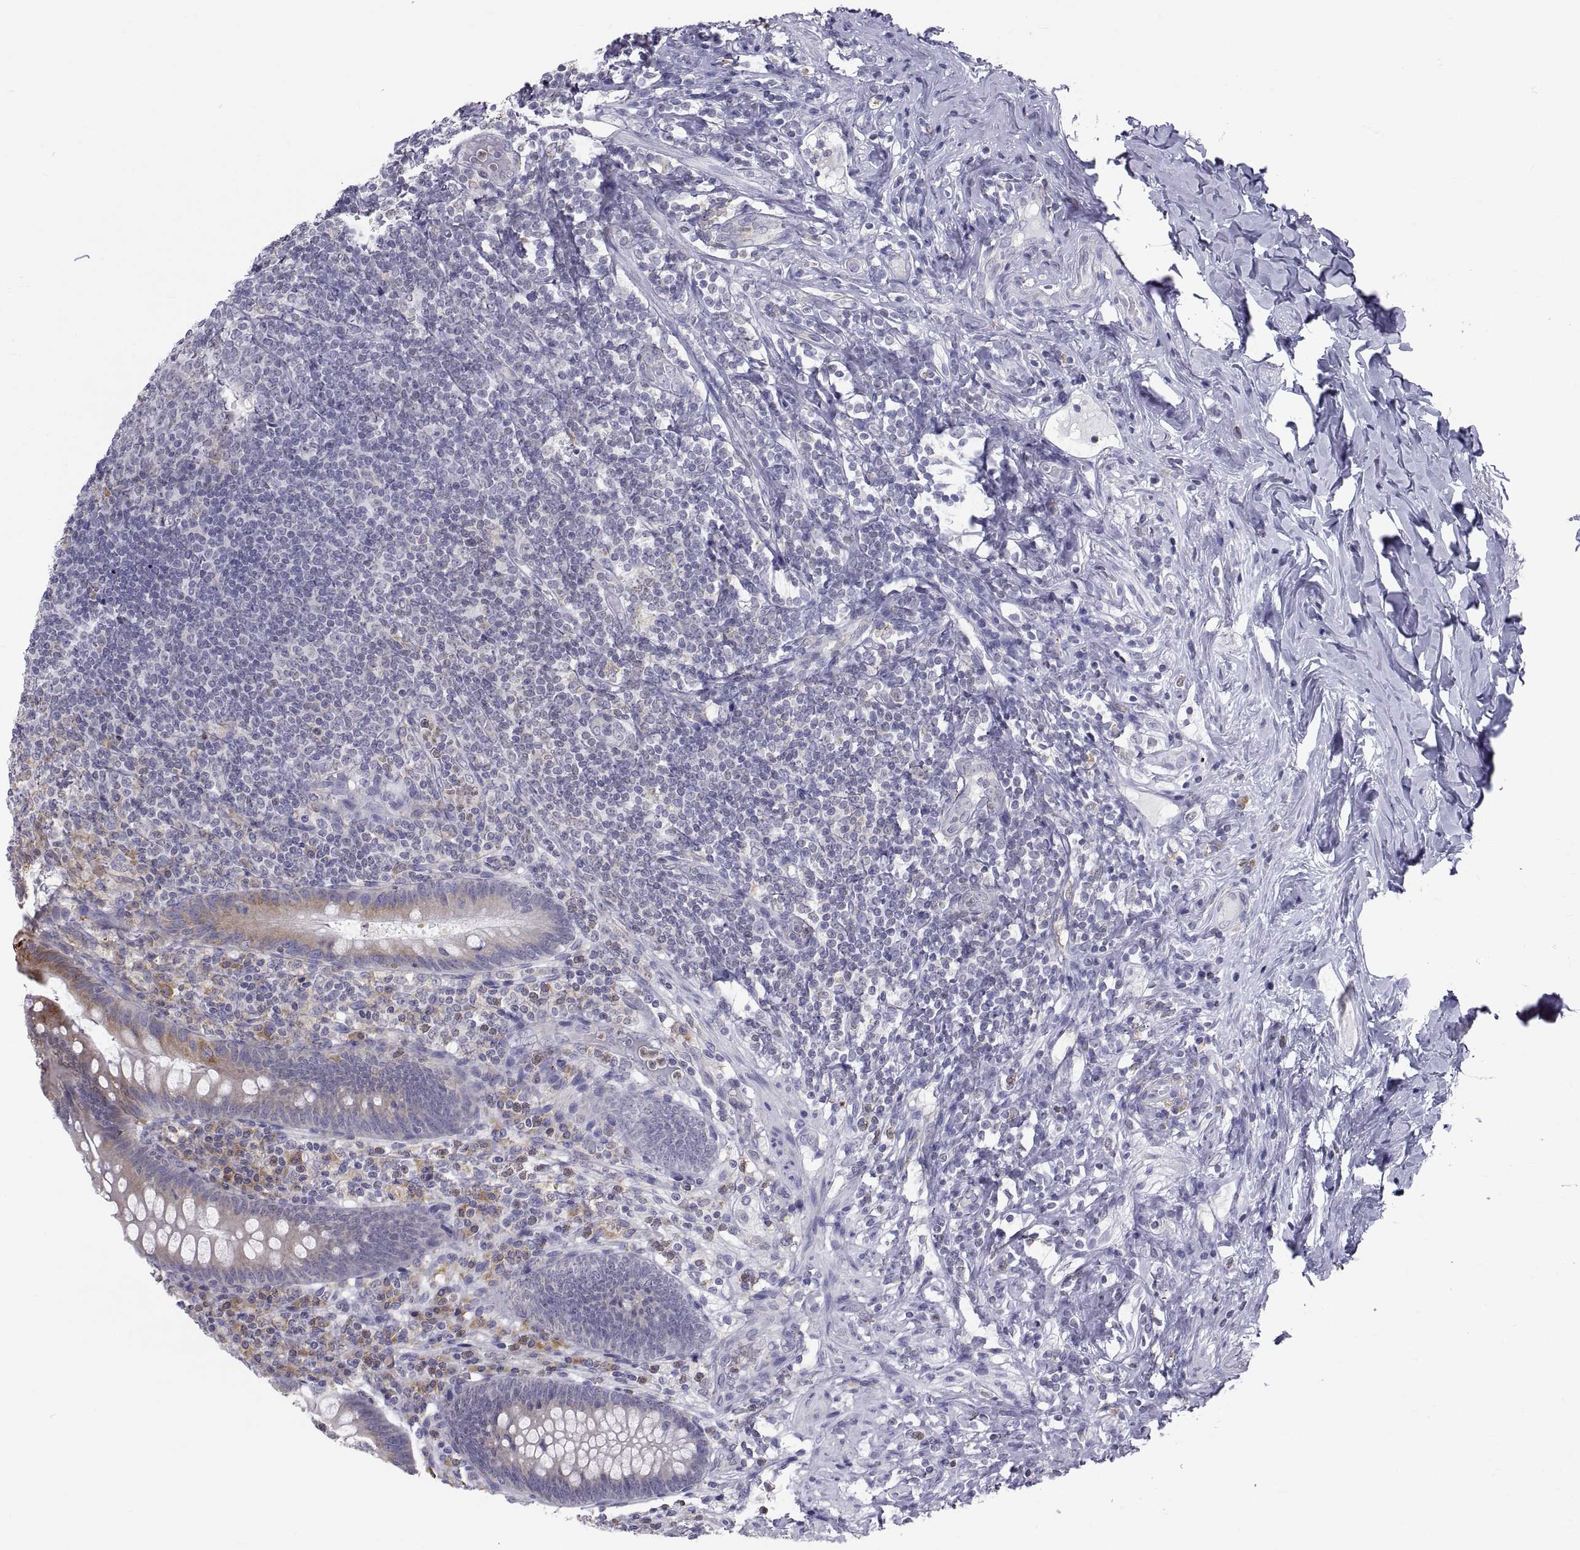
{"staining": {"intensity": "moderate", "quantity": "<25%", "location": "cytoplasmic/membranous"}, "tissue": "appendix", "cell_type": "Glandular cells", "image_type": "normal", "snomed": [{"axis": "morphology", "description": "Normal tissue, NOS"}, {"axis": "topography", "description": "Appendix"}], "caption": "Normal appendix was stained to show a protein in brown. There is low levels of moderate cytoplasmic/membranous expression in about <25% of glandular cells. (DAB = brown stain, brightfield microscopy at high magnification).", "gene": "ERO1A", "patient": {"sex": "male", "age": 47}}